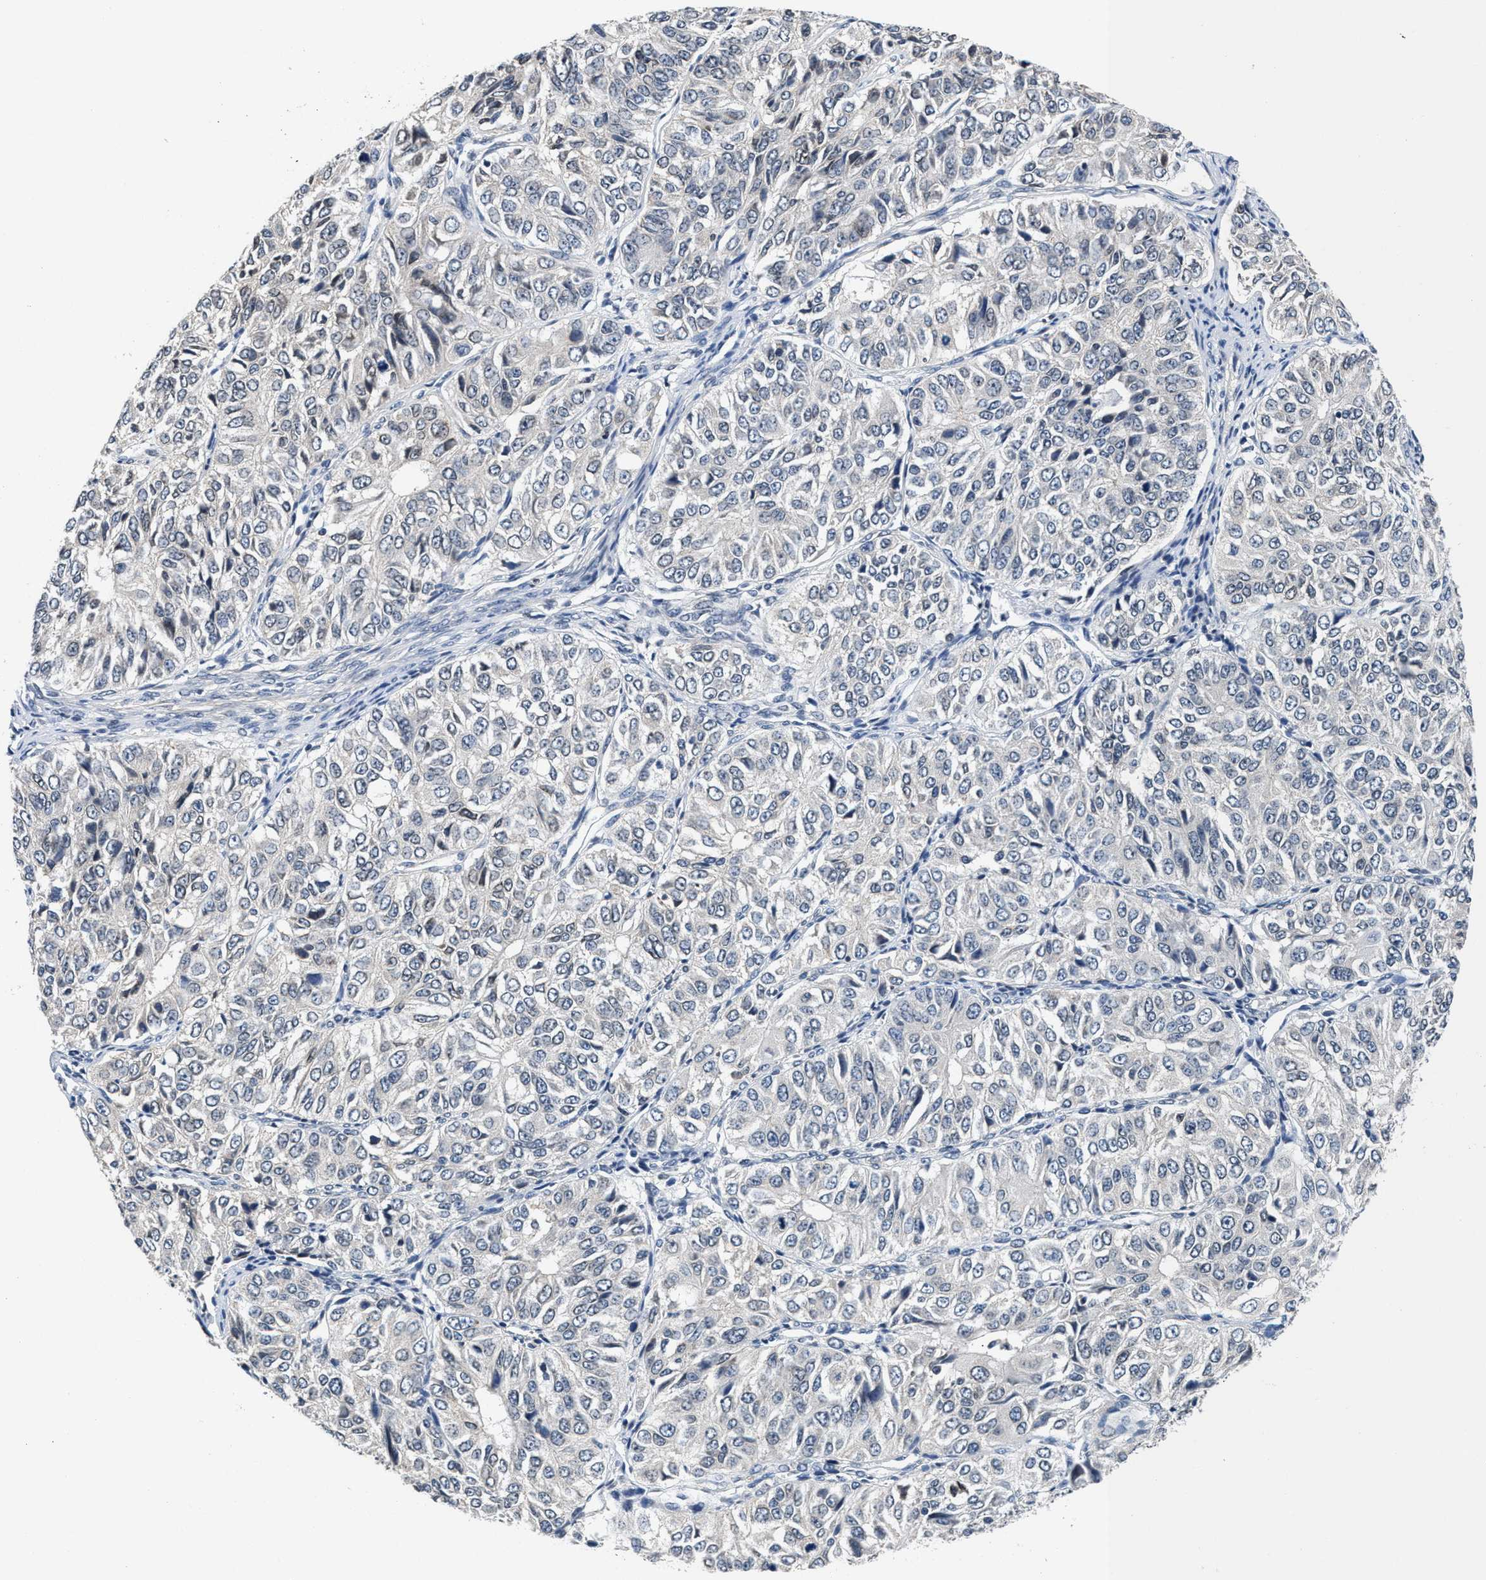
{"staining": {"intensity": "negative", "quantity": "none", "location": "none"}, "tissue": "ovarian cancer", "cell_type": "Tumor cells", "image_type": "cancer", "snomed": [{"axis": "morphology", "description": "Carcinoma, endometroid"}, {"axis": "topography", "description": "Ovary"}], "caption": "This micrograph is of ovarian cancer (endometroid carcinoma) stained with IHC to label a protein in brown with the nuclei are counter-stained blue. There is no expression in tumor cells.", "gene": "MYH3", "patient": {"sex": "female", "age": 51}}